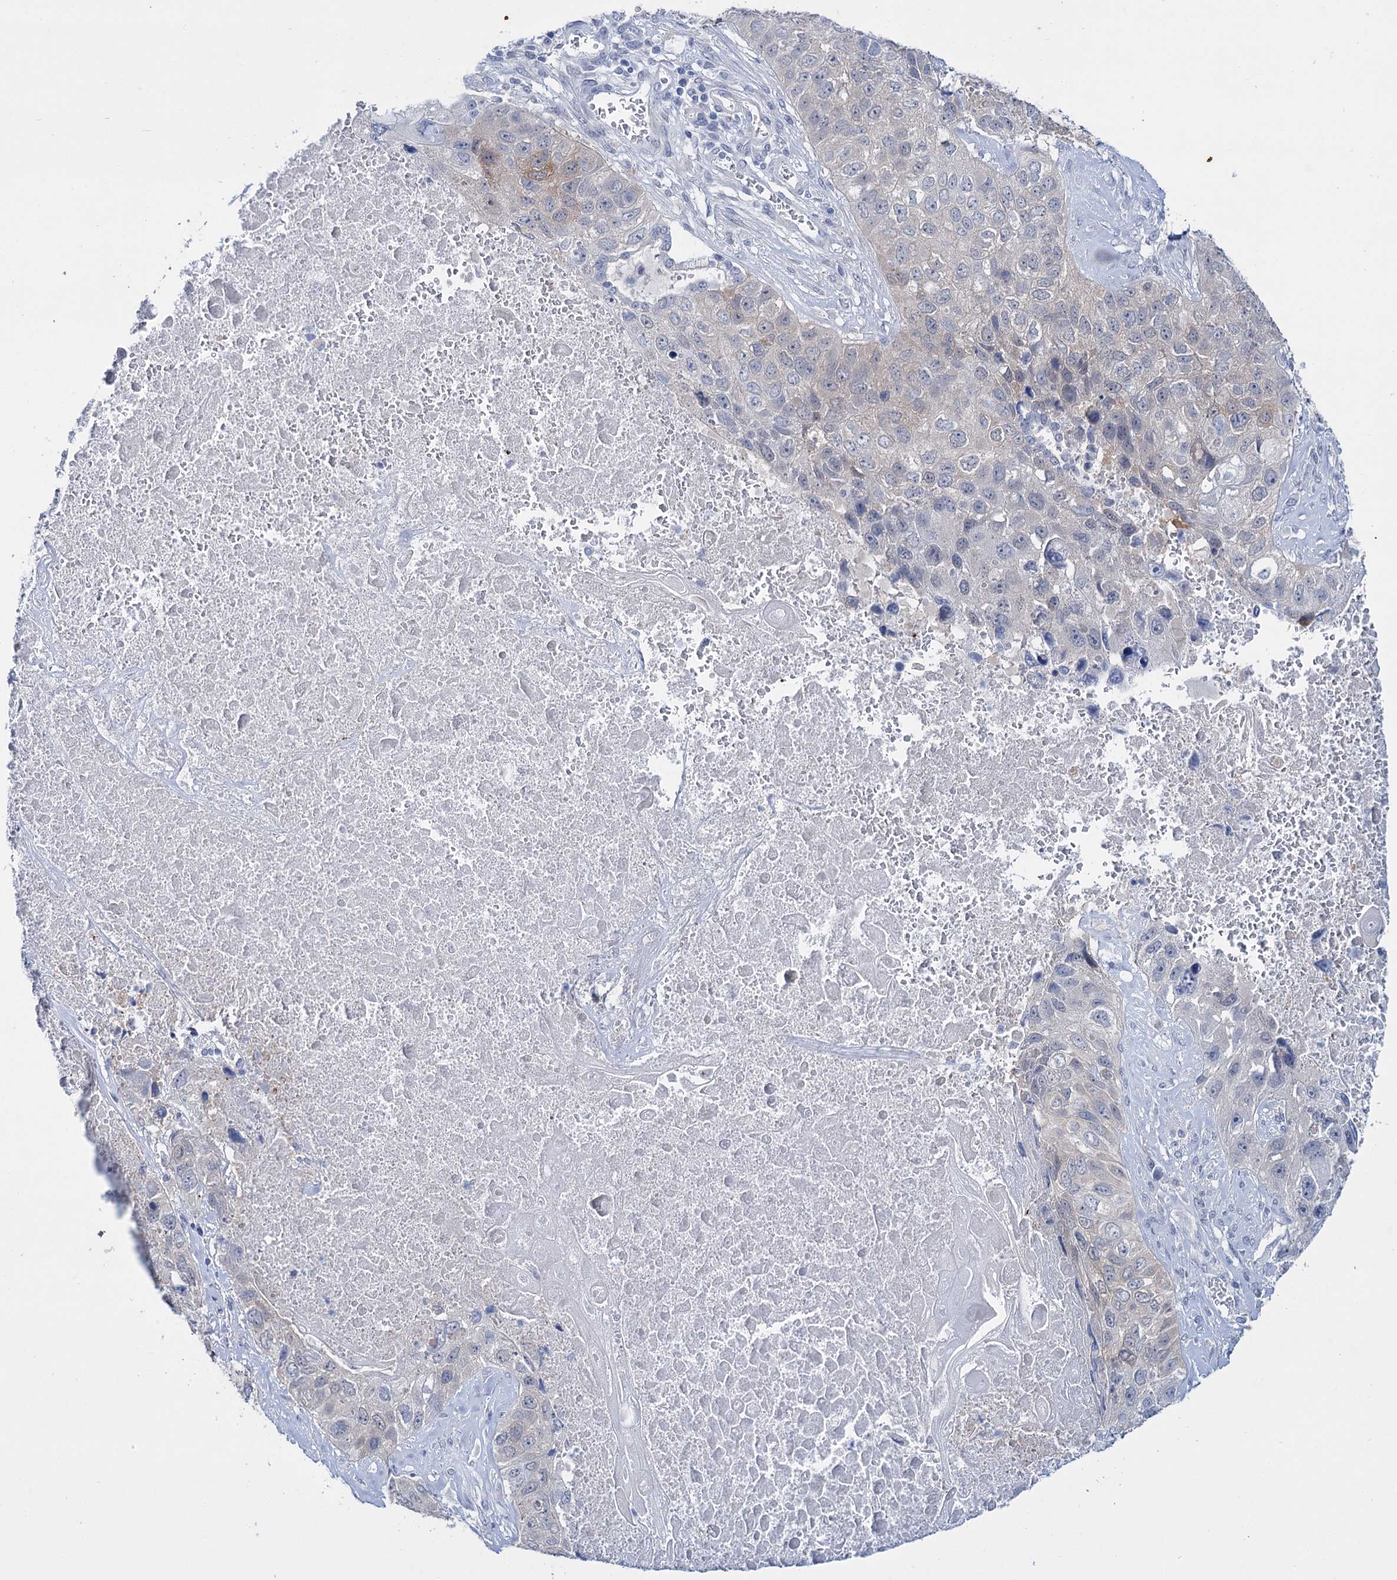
{"staining": {"intensity": "negative", "quantity": "none", "location": "none"}, "tissue": "lung cancer", "cell_type": "Tumor cells", "image_type": "cancer", "snomed": [{"axis": "morphology", "description": "Squamous cell carcinoma, NOS"}, {"axis": "topography", "description": "Lung"}], "caption": "Immunohistochemical staining of human squamous cell carcinoma (lung) displays no significant positivity in tumor cells.", "gene": "LYZL4", "patient": {"sex": "male", "age": 61}}